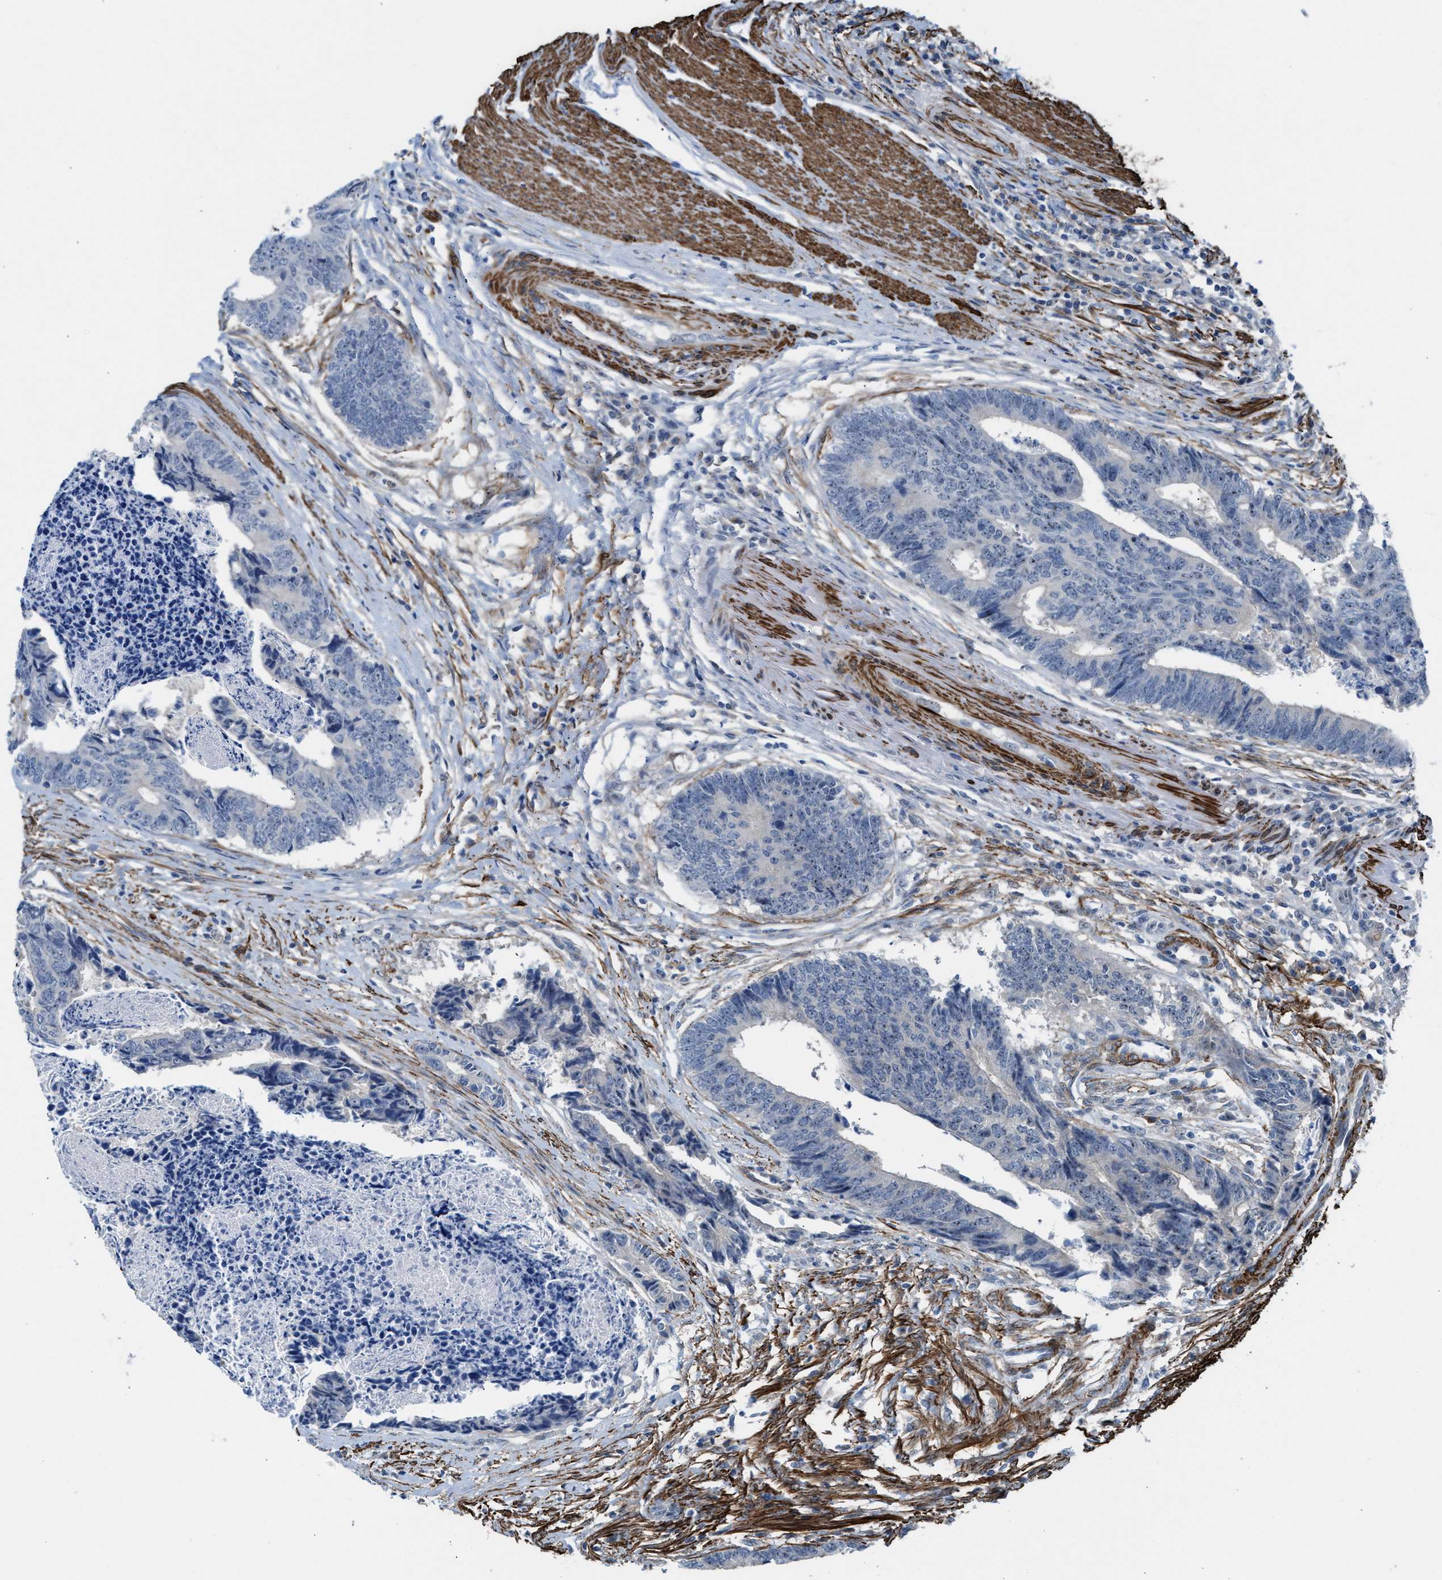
{"staining": {"intensity": "negative", "quantity": "none", "location": "none"}, "tissue": "colorectal cancer", "cell_type": "Tumor cells", "image_type": "cancer", "snomed": [{"axis": "morphology", "description": "Adenocarcinoma, NOS"}, {"axis": "topography", "description": "Rectum"}], "caption": "Tumor cells show no significant protein expression in colorectal cancer (adenocarcinoma).", "gene": "NQO2", "patient": {"sex": "male", "age": 84}}